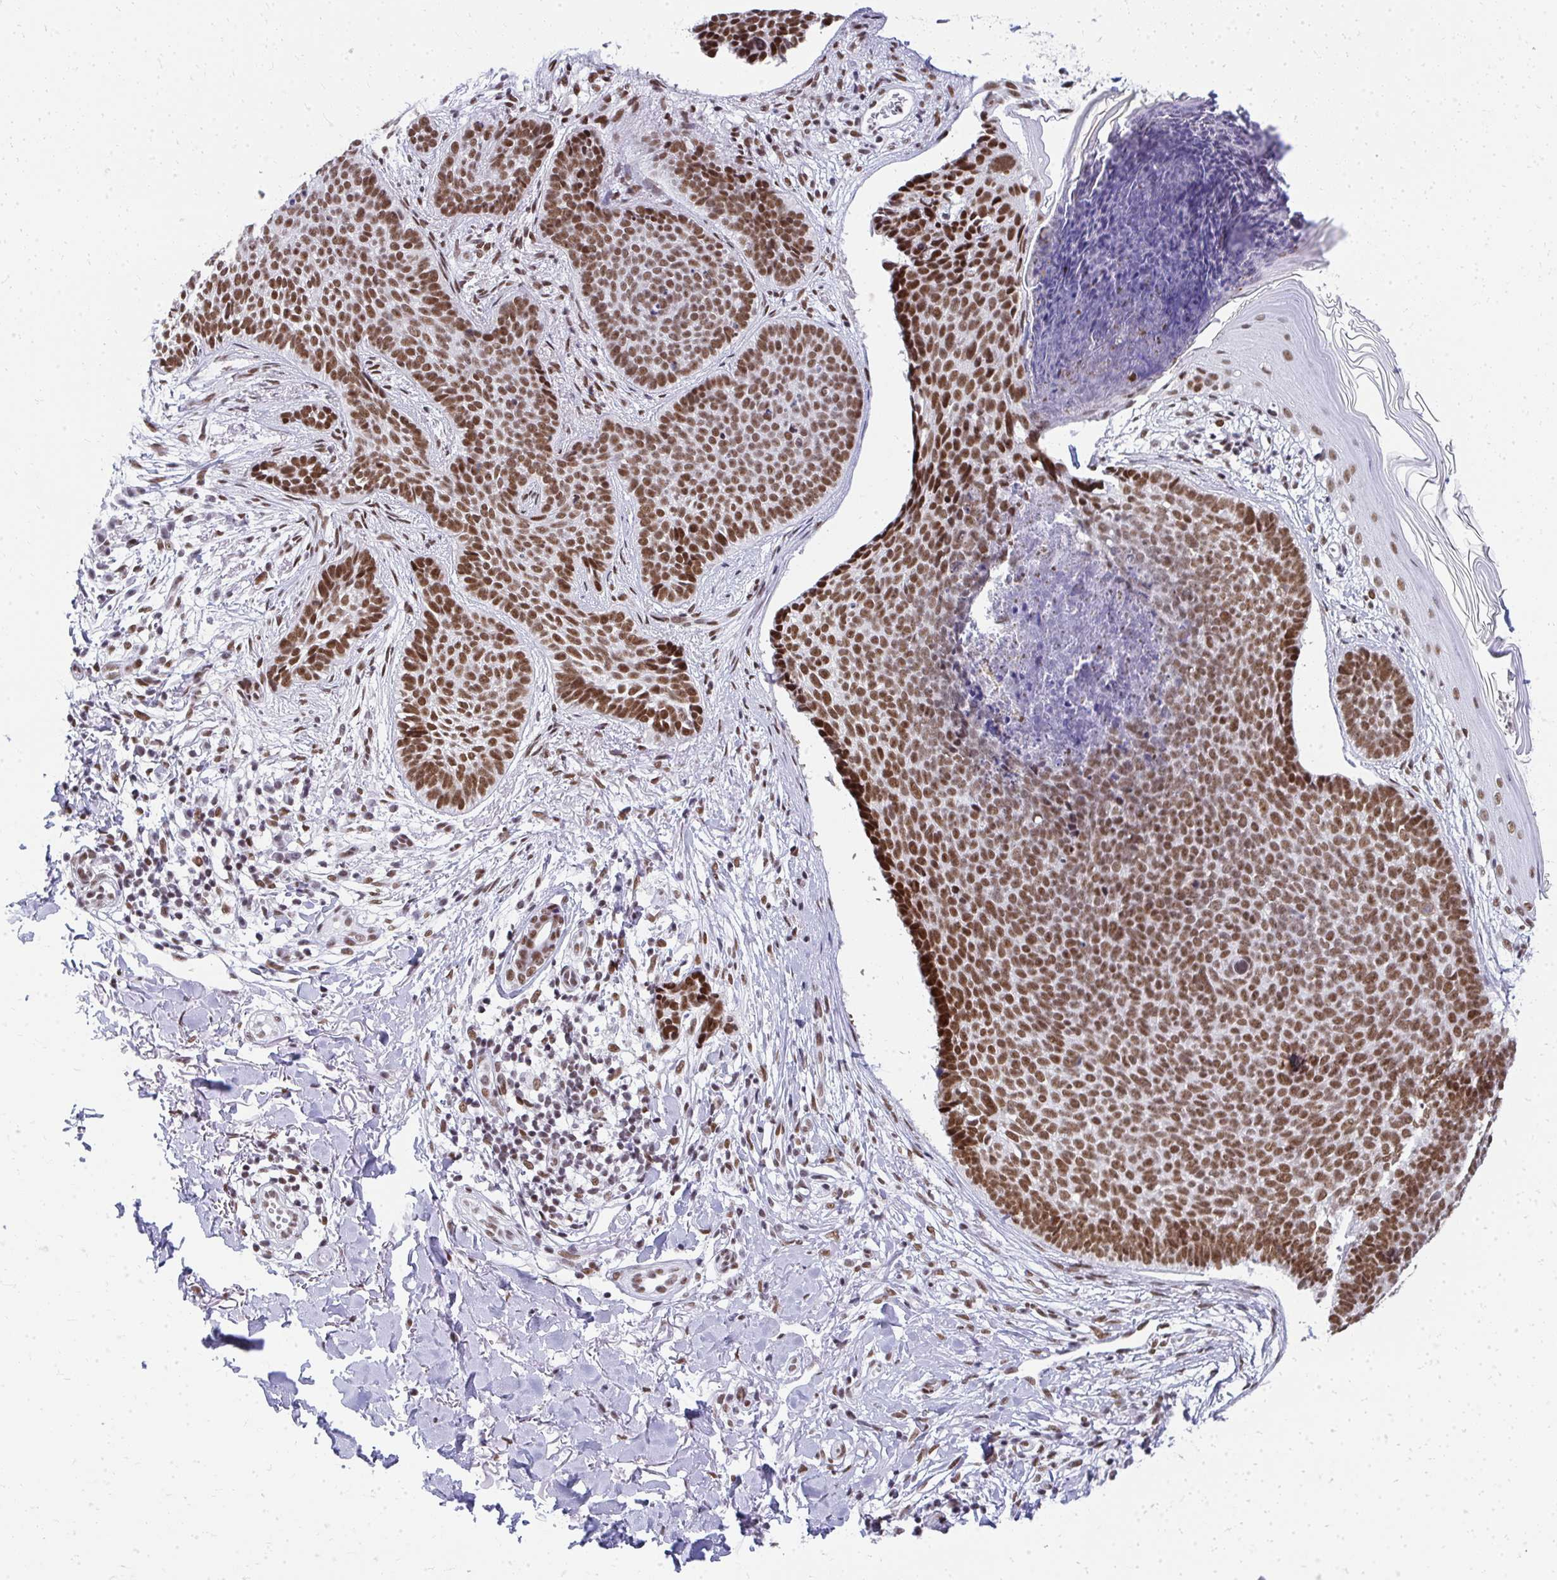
{"staining": {"intensity": "strong", "quantity": ">75%", "location": "nuclear"}, "tissue": "skin cancer", "cell_type": "Tumor cells", "image_type": "cancer", "snomed": [{"axis": "morphology", "description": "Basal cell carcinoma"}, {"axis": "topography", "description": "Skin"}, {"axis": "topography", "description": "Skin of back"}], "caption": "A photomicrograph of basal cell carcinoma (skin) stained for a protein displays strong nuclear brown staining in tumor cells.", "gene": "CREBBP", "patient": {"sex": "male", "age": 81}}